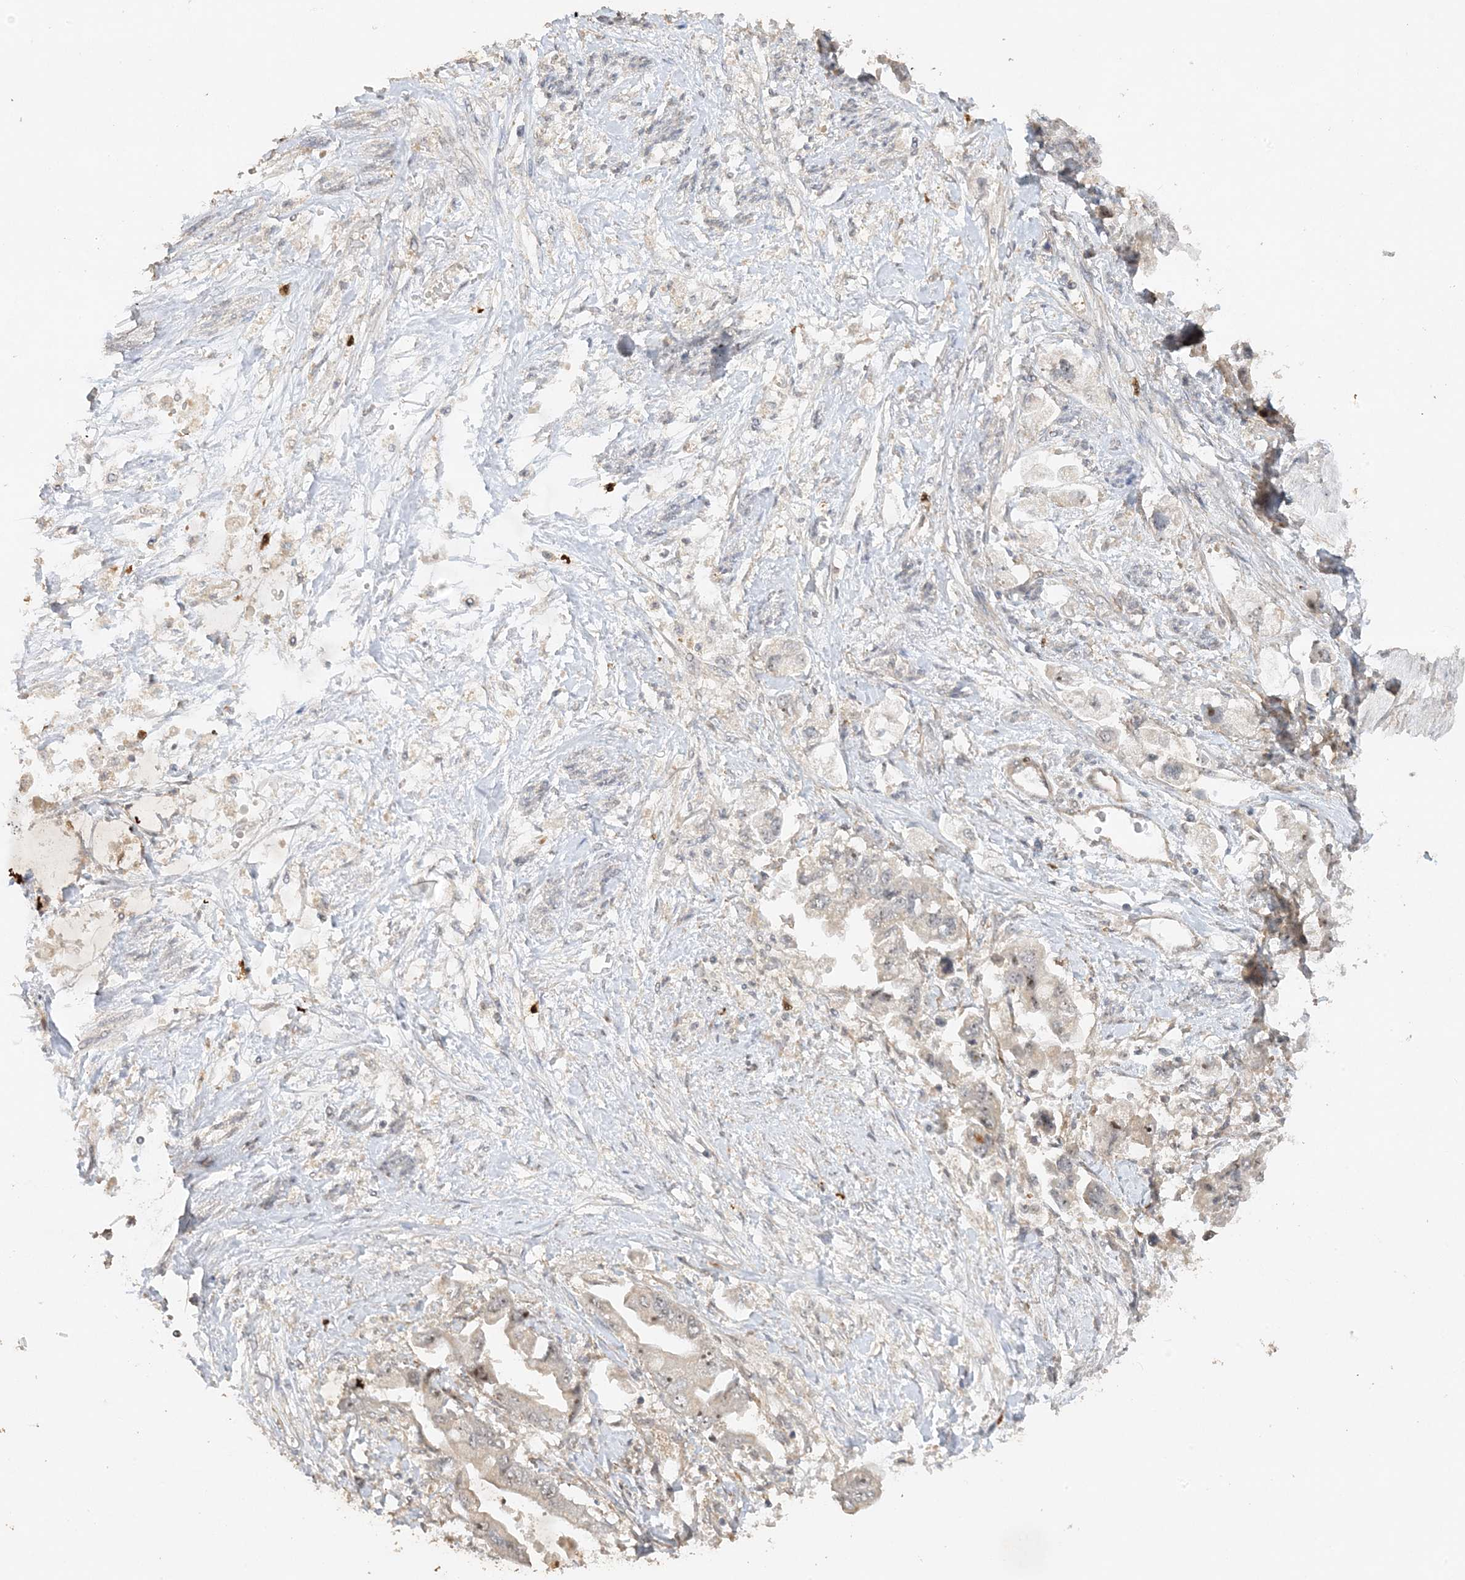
{"staining": {"intensity": "moderate", "quantity": "<25%", "location": "nuclear"}, "tissue": "stomach cancer", "cell_type": "Tumor cells", "image_type": "cancer", "snomed": [{"axis": "morphology", "description": "Adenocarcinoma, NOS"}, {"axis": "topography", "description": "Stomach"}], "caption": "Immunohistochemistry (IHC) micrograph of human stomach adenocarcinoma stained for a protein (brown), which demonstrates low levels of moderate nuclear expression in approximately <25% of tumor cells.", "gene": "DDX18", "patient": {"sex": "male", "age": 62}}